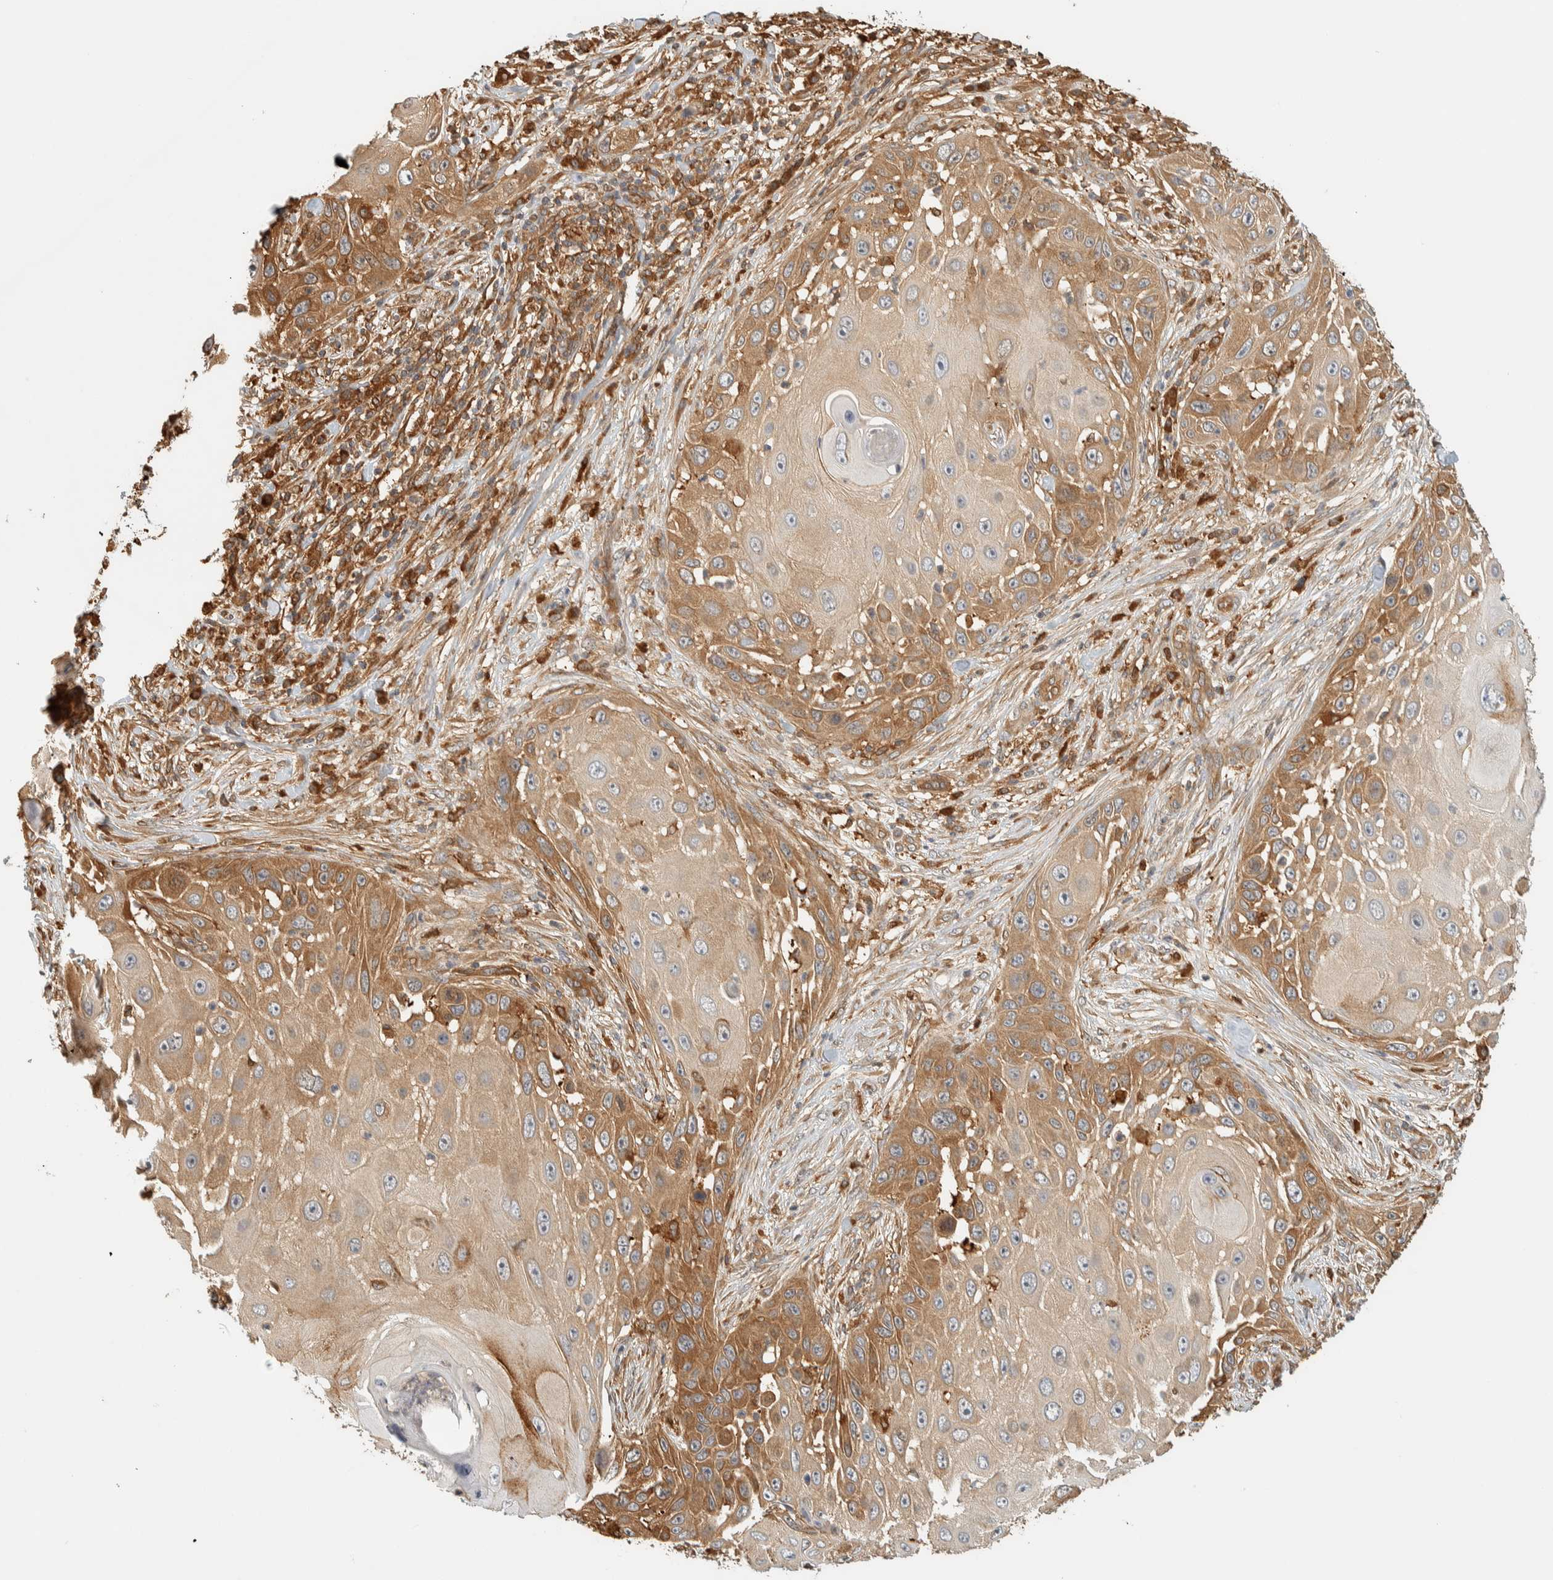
{"staining": {"intensity": "moderate", "quantity": "25%-75%", "location": "cytoplasmic/membranous"}, "tissue": "skin cancer", "cell_type": "Tumor cells", "image_type": "cancer", "snomed": [{"axis": "morphology", "description": "Squamous cell carcinoma, NOS"}, {"axis": "topography", "description": "Skin"}], "caption": "Immunohistochemical staining of skin cancer displays medium levels of moderate cytoplasmic/membranous expression in approximately 25%-75% of tumor cells. (Stains: DAB in brown, nuclei in blue, Microscopy: brightfield microscopy at high magnification).", "gene": "TMEM192", "patient": {"sex": "female", "age": 44}}